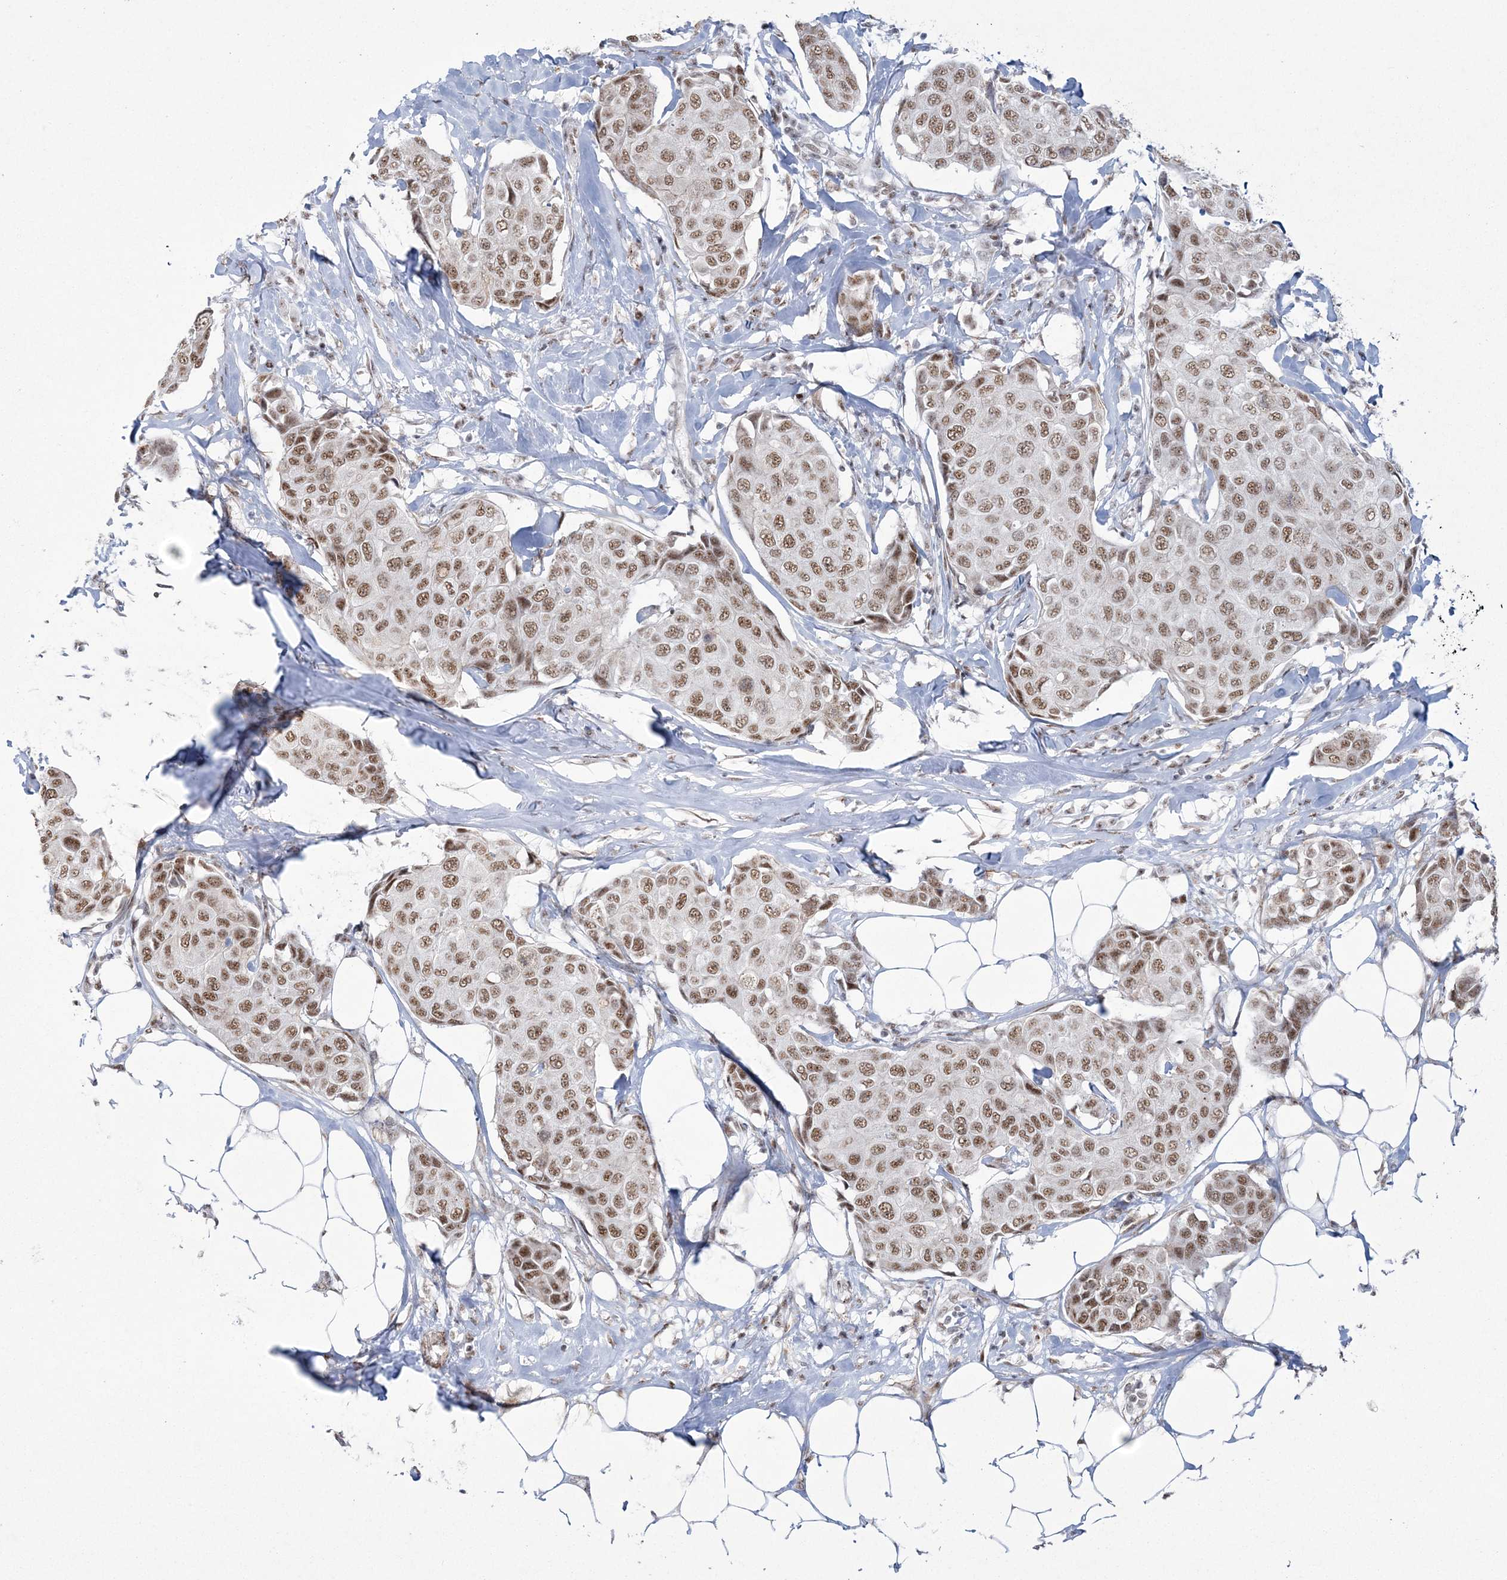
{"staining": {"intensity": "moderate", "quantity": ">75%", "location": "nuclear"}, "tissue": "breast cancer", "cell_type": "Tumor cells", "image_type": "cancer", "snomed": [{"axis": "morphology", "description": "Duct carcinoma"}, {"axis": "topography", "description": "Breast"}], "caption": "This micrograph demonstrates IHC staining of breast cancer, with medium moderate nuclear staining in about >75% of tumor cells.", "gene": "RBM17", "patient": {"sex": "female", "age": 80}}